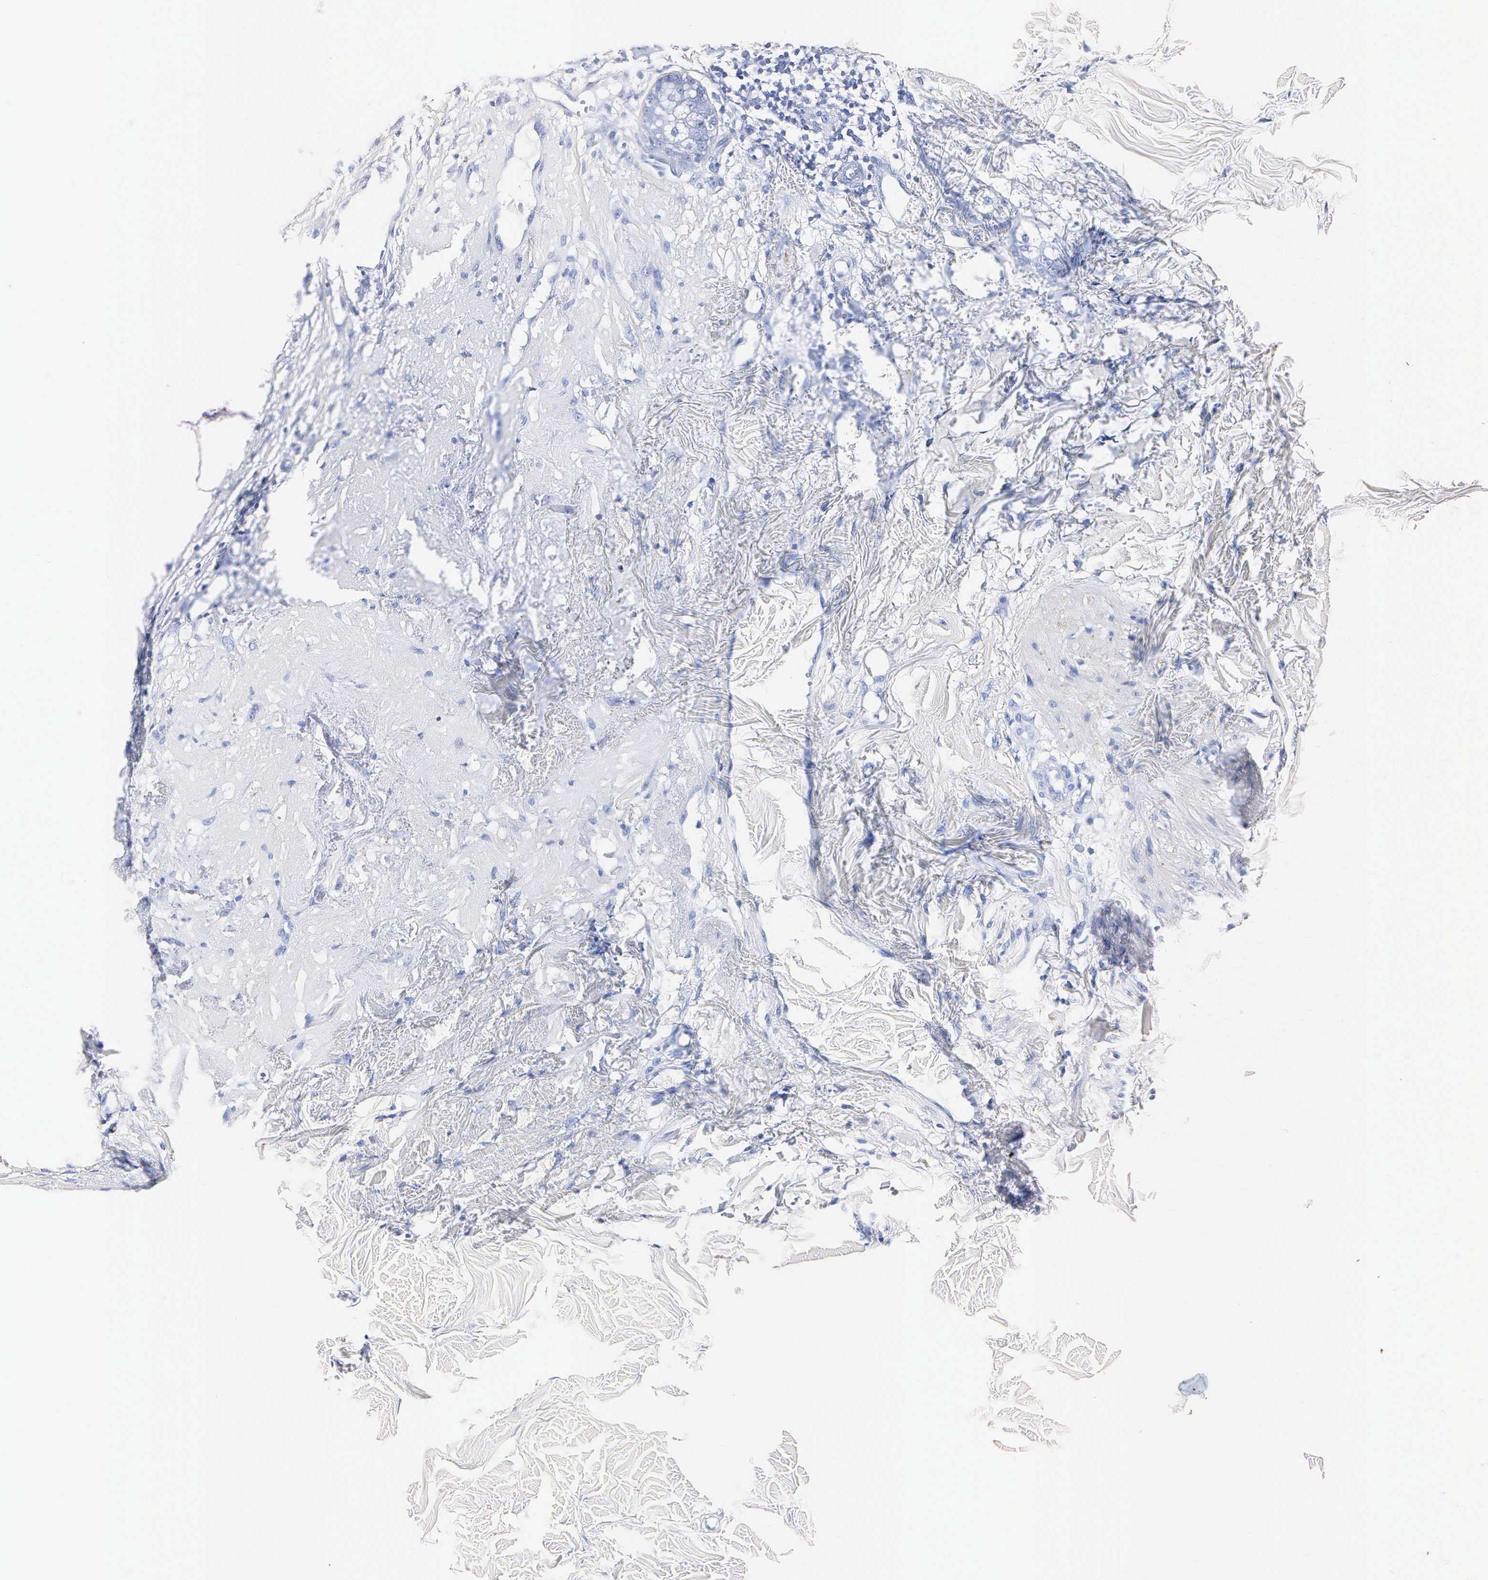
{"staining": {"intensity": "negative", "quantity": "none", "location": "none"}, "tissue": "skin cancer", "cell_type": "Tumor cells", "image_type": "cancer", "snomed": [{"axis": "morphology", "description": "Squamous cell carcinoma, NOS"}, {"axis": "topography", "description": "Skin"}], "caption": "An immunohistochemistry (IHC) histopathology image of squamous cell carcinoma (skin) is shown. There is no staining in tumor cells of squamous cell carcinoma (skin). (DAB (3,3'-diaminobenzidine) immunohistochemistry (IHC) visualized using brightfield microscopy, high magnification).", "gene": "ENO2", "patient": {"sex": "male", "age": 77}}